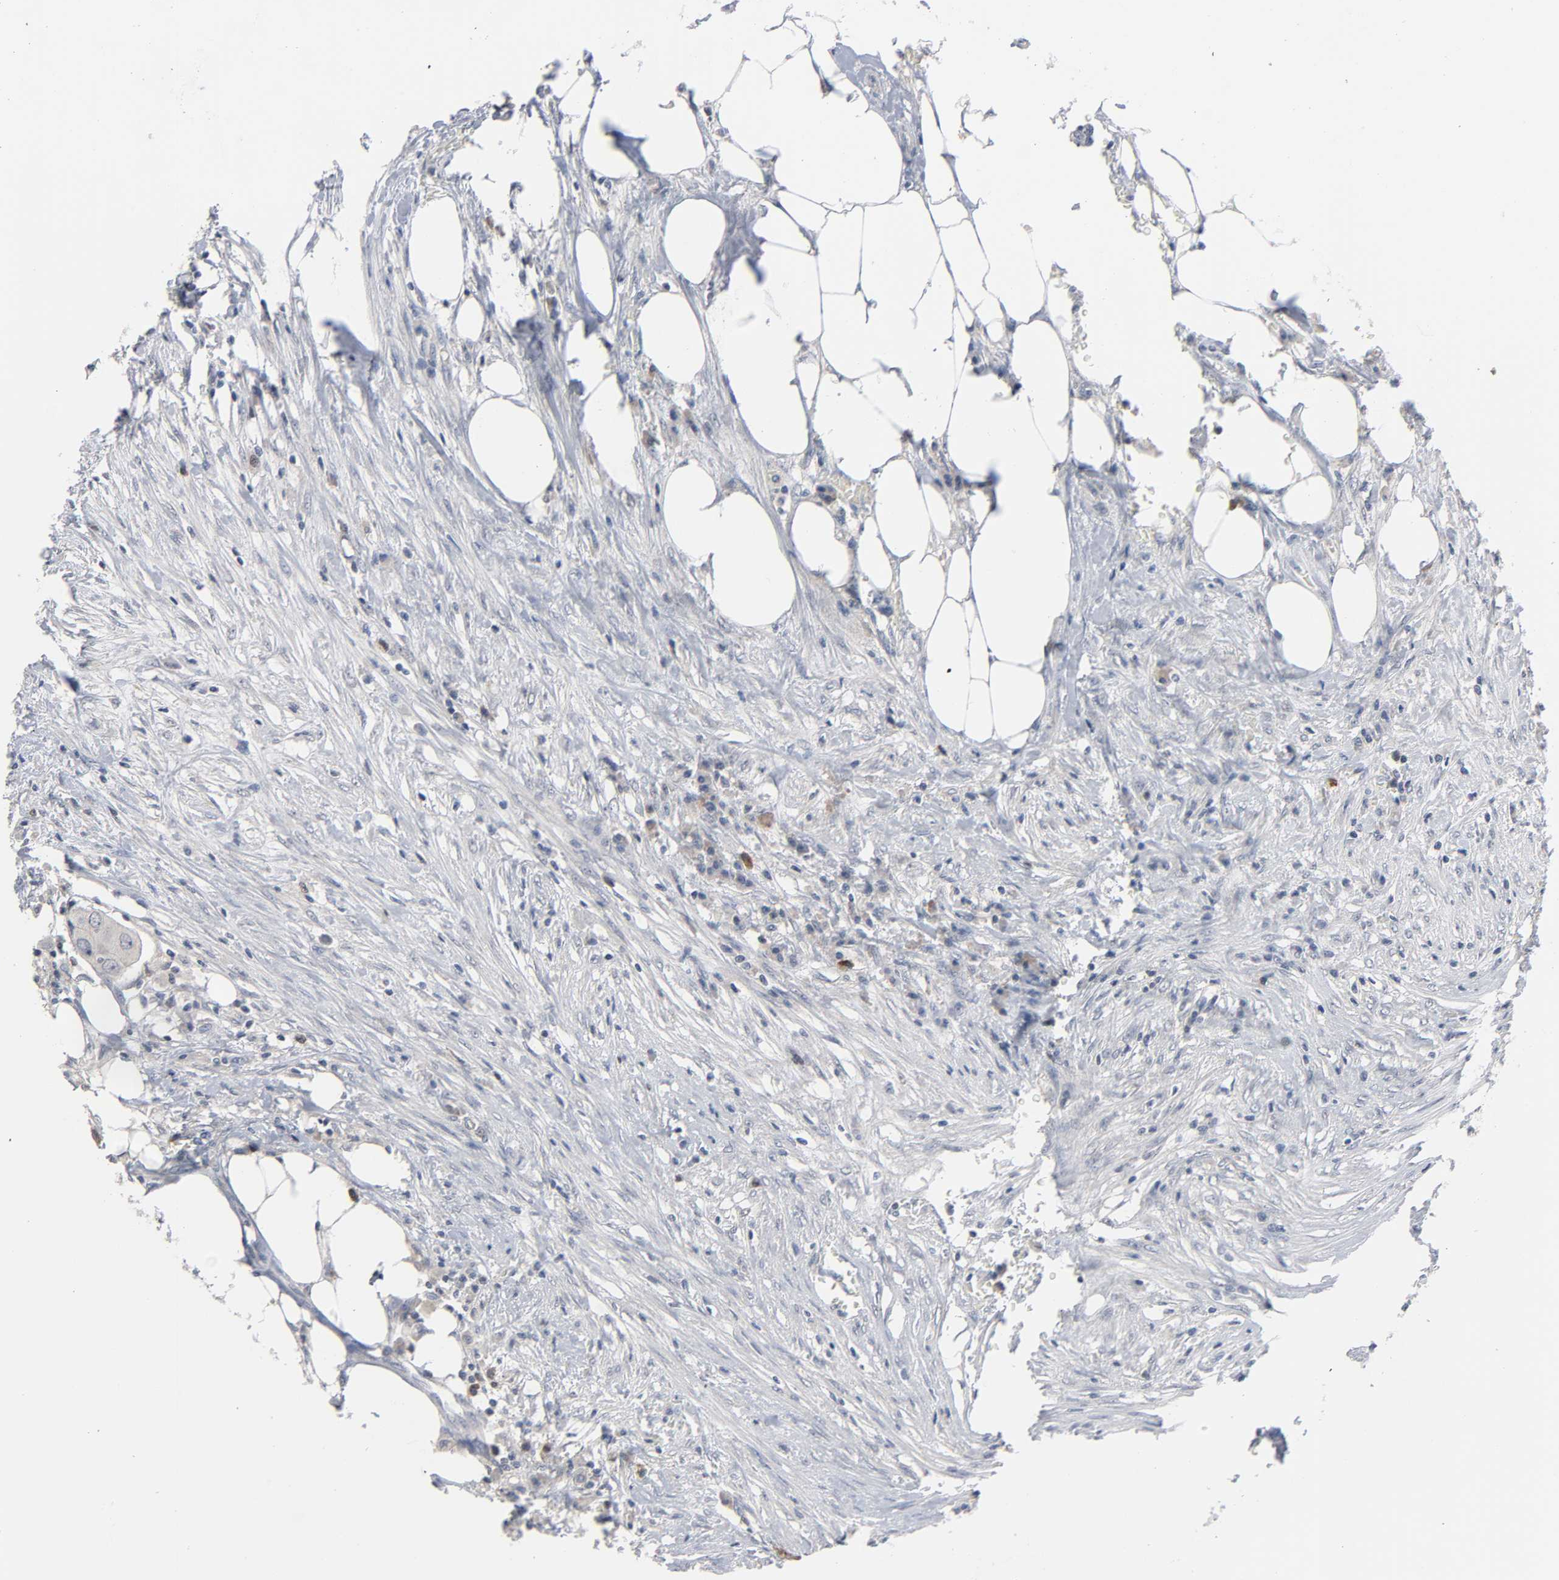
{"staining": {"intensity": "weak", "quantity": "25%-75%", "location": "cytoplasmic/membranous"}, "tissue": "colorectal cancer", "cell_type": "Tumor cells", "image_type": "cancer", "snomed": [{"axis": "morphology", "description": "Adenocarcinoma, NOS"}, {"axis": "topography", "description": "Colon"}], "caption": "Immunohistochemistry (IHC) (DAB (3,3'-diaminobenzidine)) staining of human colorectal adenocarcinoma demonstrates weak cytoplasmic/membranous protein positivity in approximately 25%-75% of tumor cells.", "gene": "WEE1", "patient": {"sex": "male", "age": 71}}